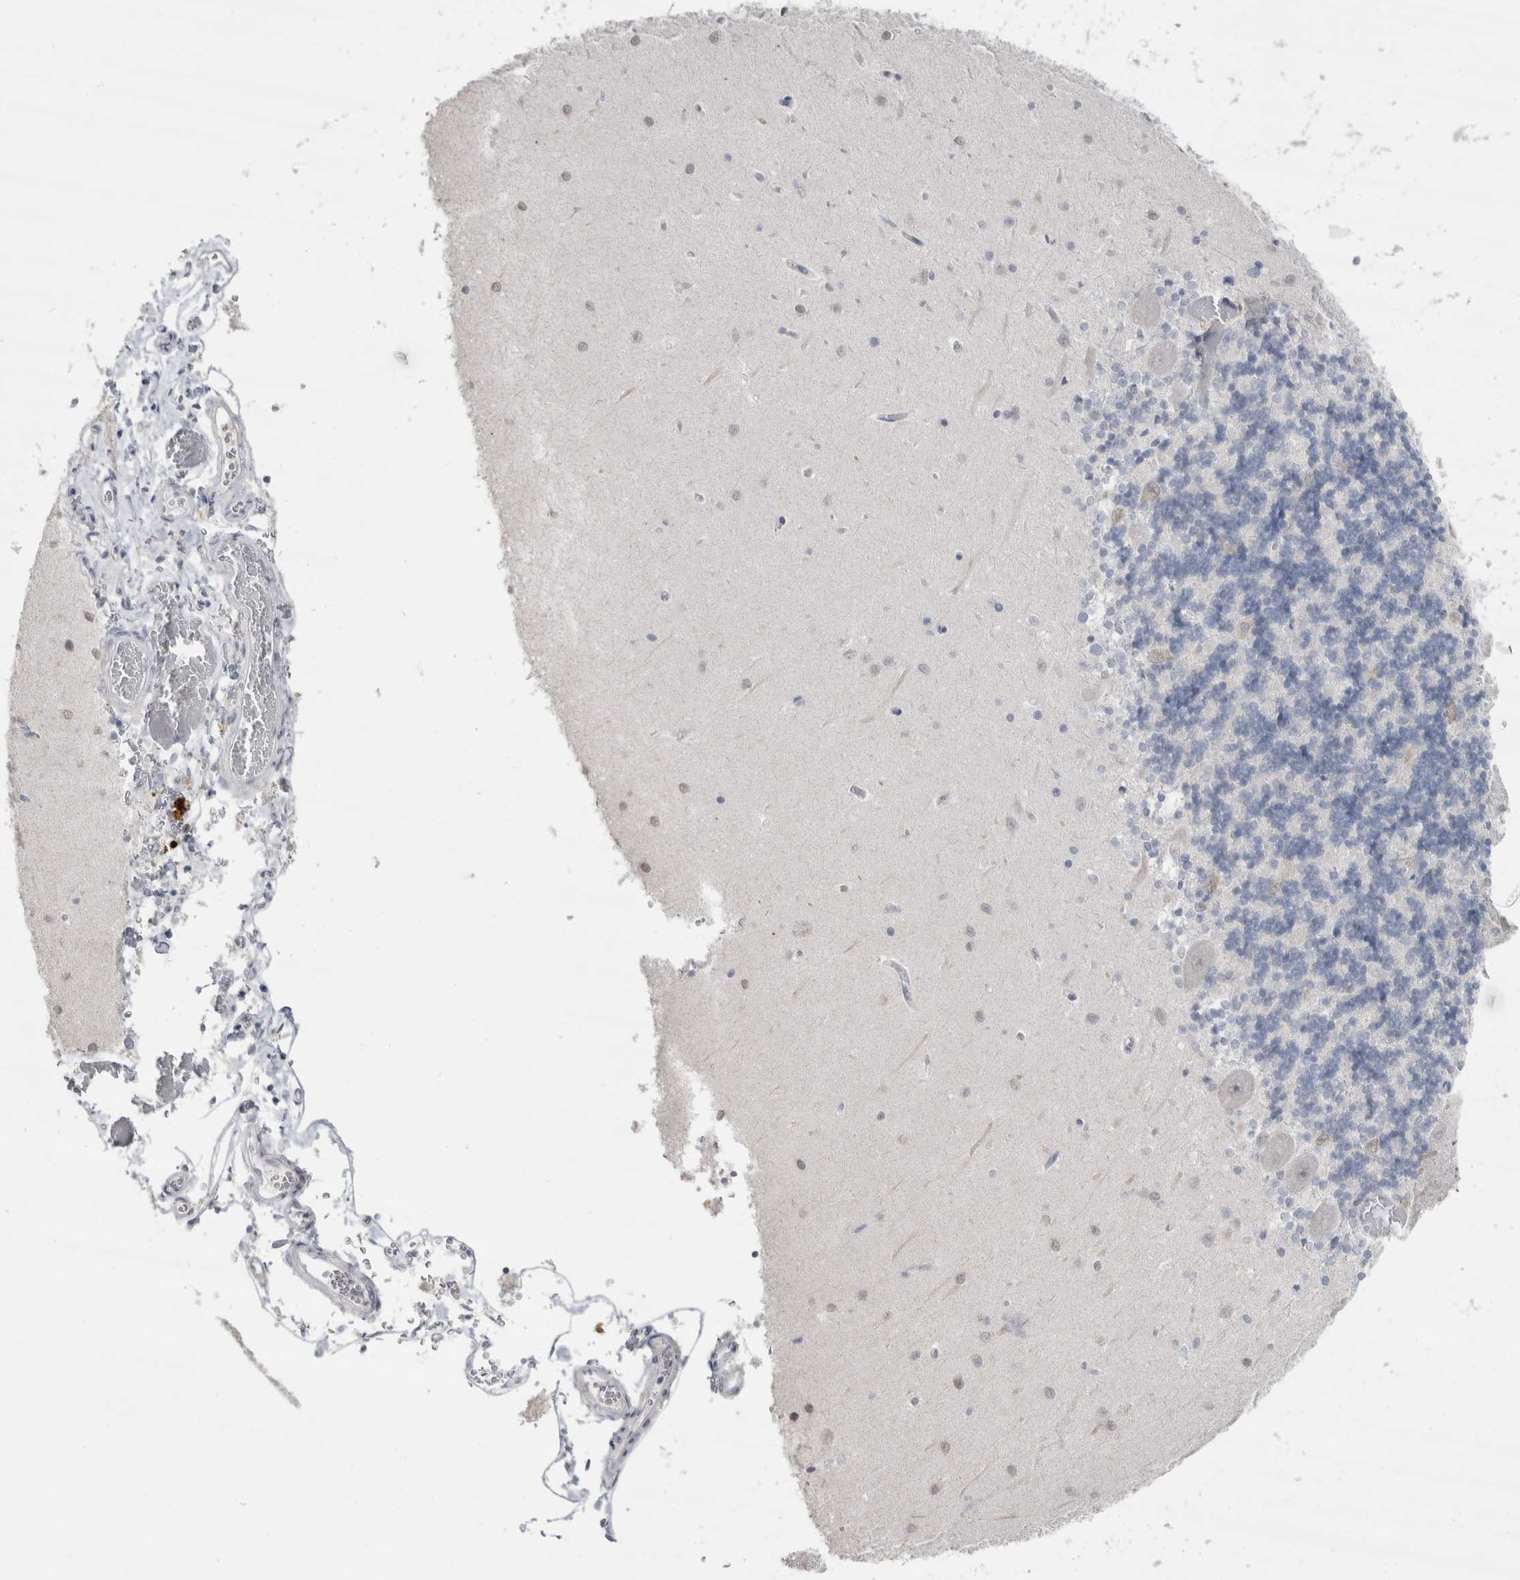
{"staining": {"intensity": "negative", "quantity": "none", "location": "none"}, "tissue": "cerebellum", "cell_type": "Cells in granular layer", "image_type": "normal", "snomed": [{"axis": "morphology", "description": "Normal tissue, NOS"}, {"axis": "topography", "description": "Cerebellum"}], "caption": "IHC of normal cerebellum exhibits no expression in cells in granular layer. (DAB immunohistochemistry, high magnification).", "gene": "CDH17", "patient": {"sex": "male", "age": 37}}